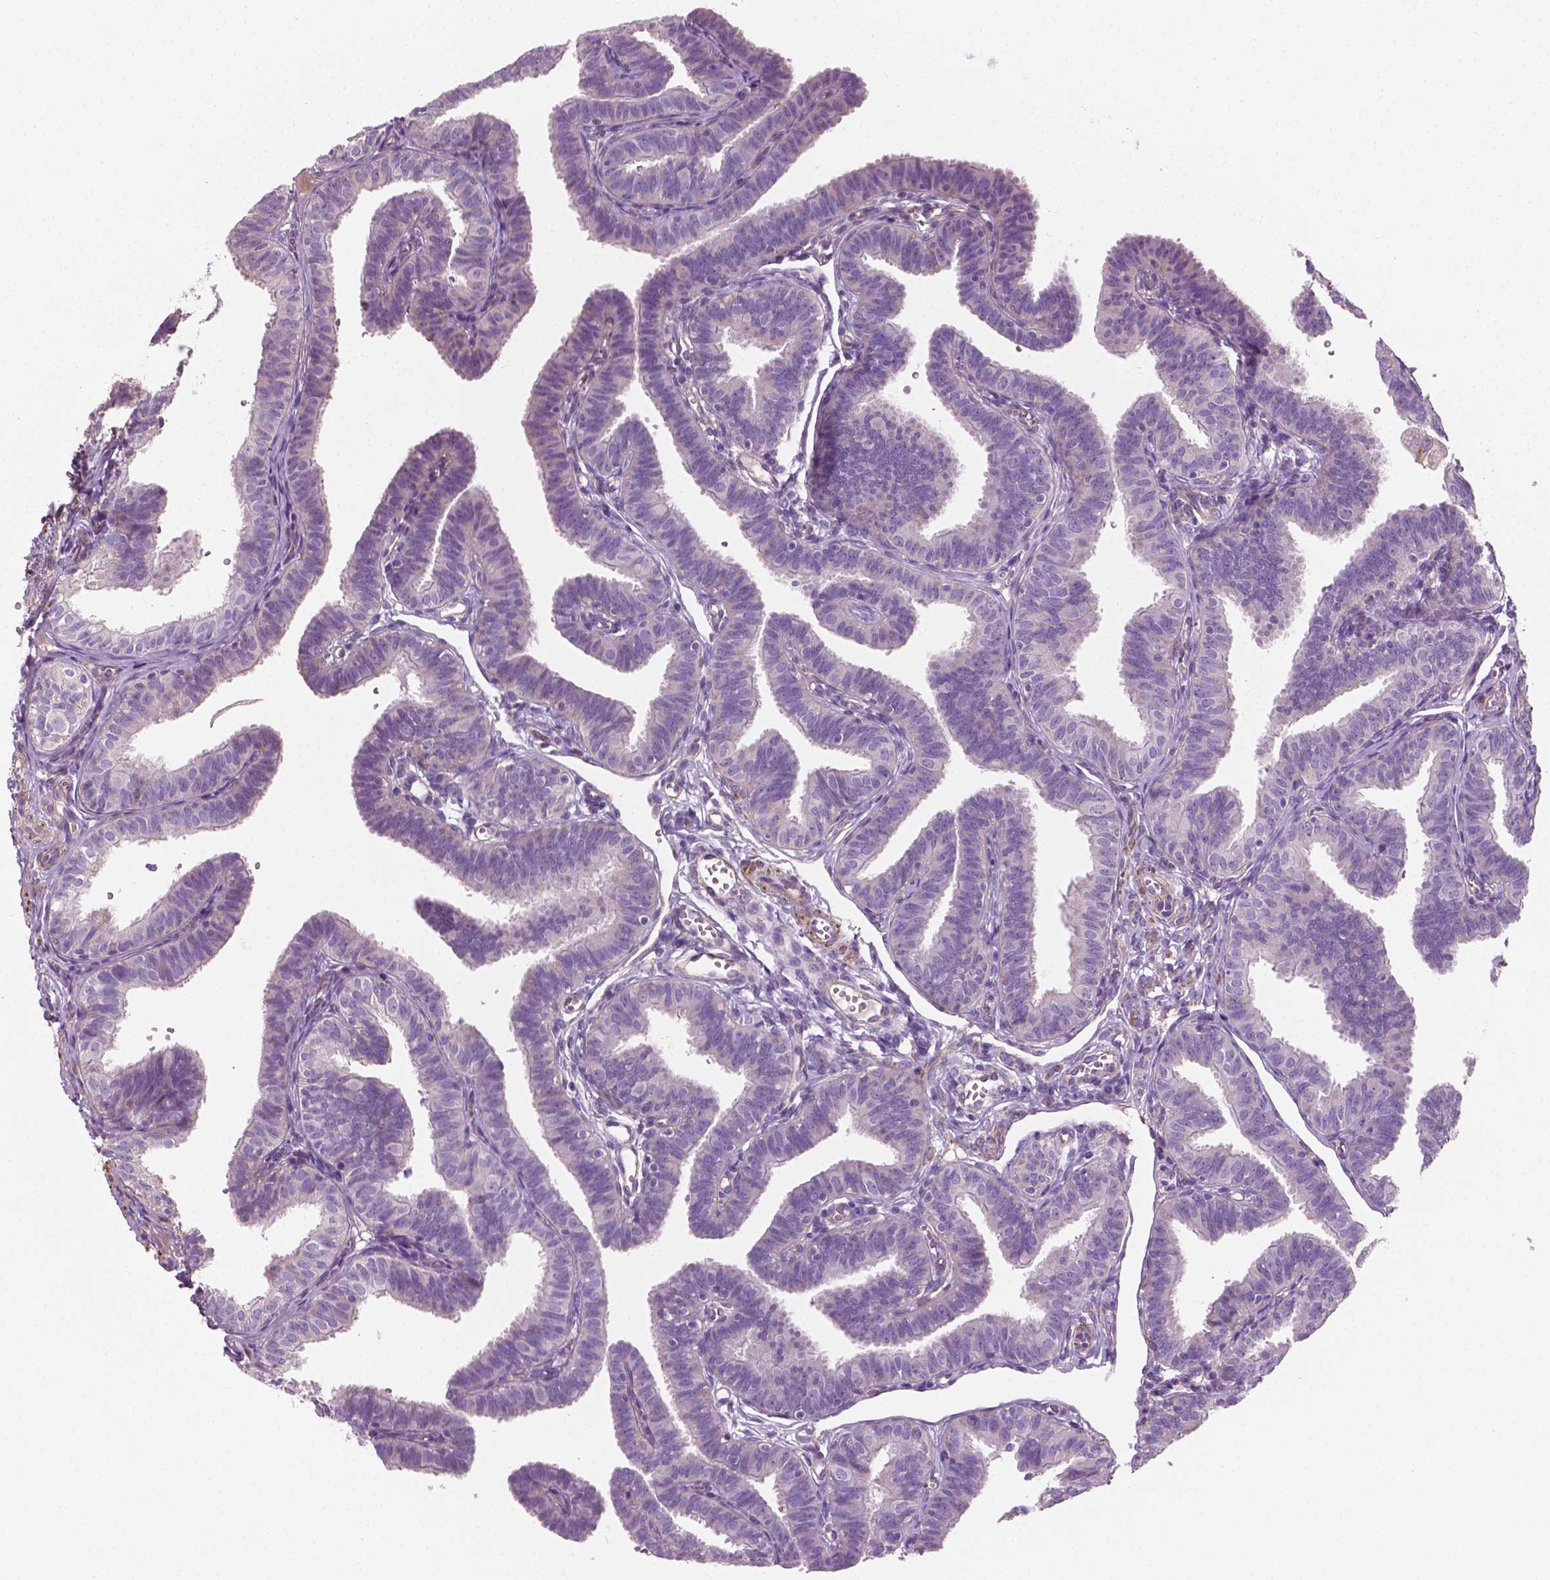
{"staining": {"intensity": "negative", "quantity": "none", "location": "none"}, "tissue": "fallopian tube", "cell_type": "Glandular cells", "image_type": "normal", "snomed": [{"axis": "morphology", "description": "Normal tissue, NOS"}, {"axis": "topography", "description": "Fallopian tube"}], "caption": "A photomicrograph of fallopian tube stained for a protein shows no brown staining in glandular cells.", "gene": "PTX3", "patient": {"sex": "female", "age": 25}}